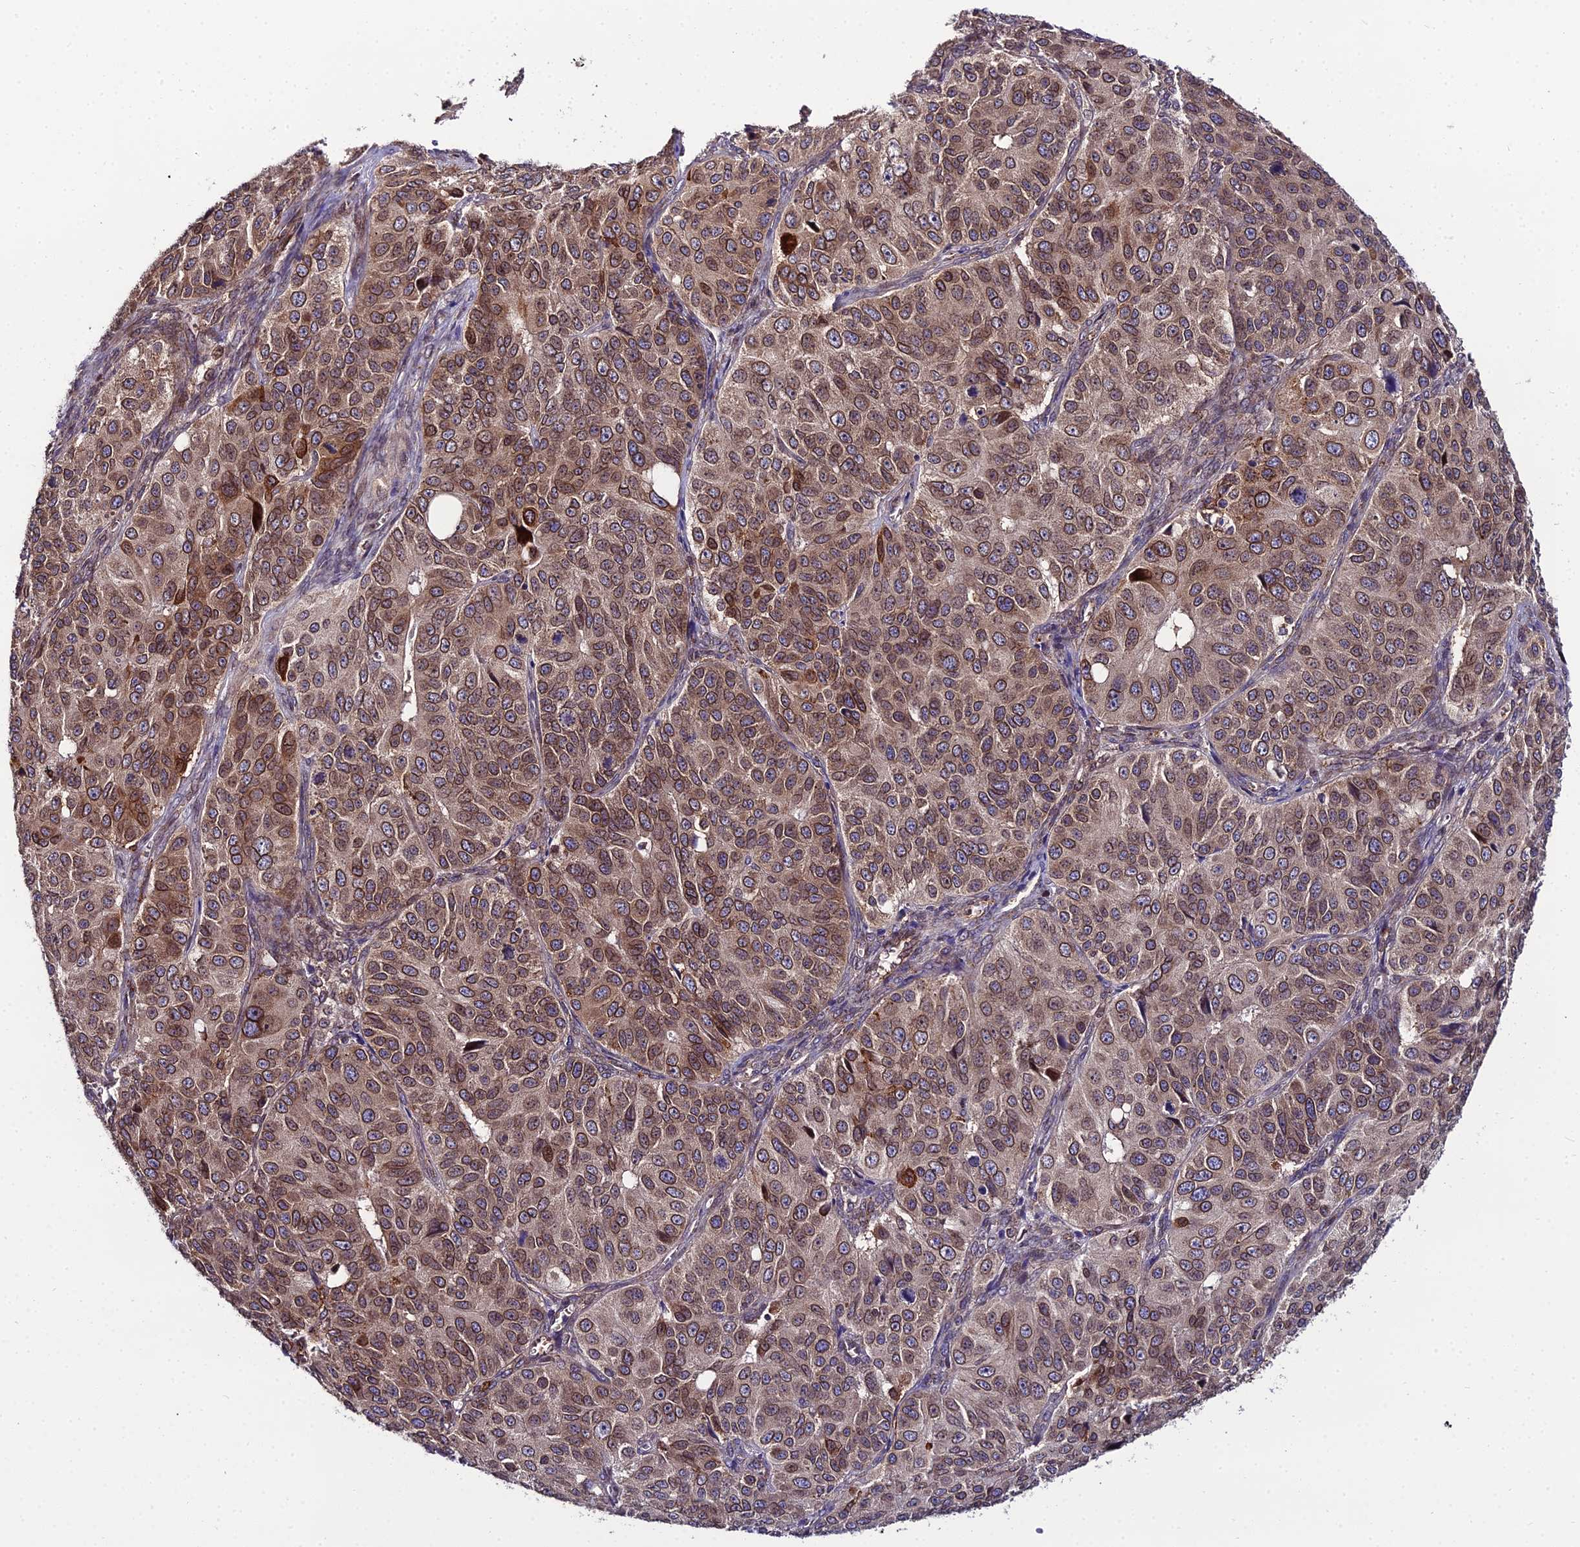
{"staining": {"intensity": "moderate", "quantity": ">75%", "location": "cytoplasmic/membranous,nuclear"}, "tissue": "ovarian cancer", "cell_type": "Tumor cells", "image_type": "cancer", "snomed": [{"axis": "morphology", "description": "Carcinoma, endometroid"}, {"axis": "topography", "description": "Ovary"}], "caption": "About >75% of tumor cells in human ovarian endometroid carcinoma exhibit moderate cytoplasmic/membranous and nuclear protein staining as visualized by brown immunohistochemical staining.", "gene": "DDX19A", "patient": {"sex": "female", "age": 51}}